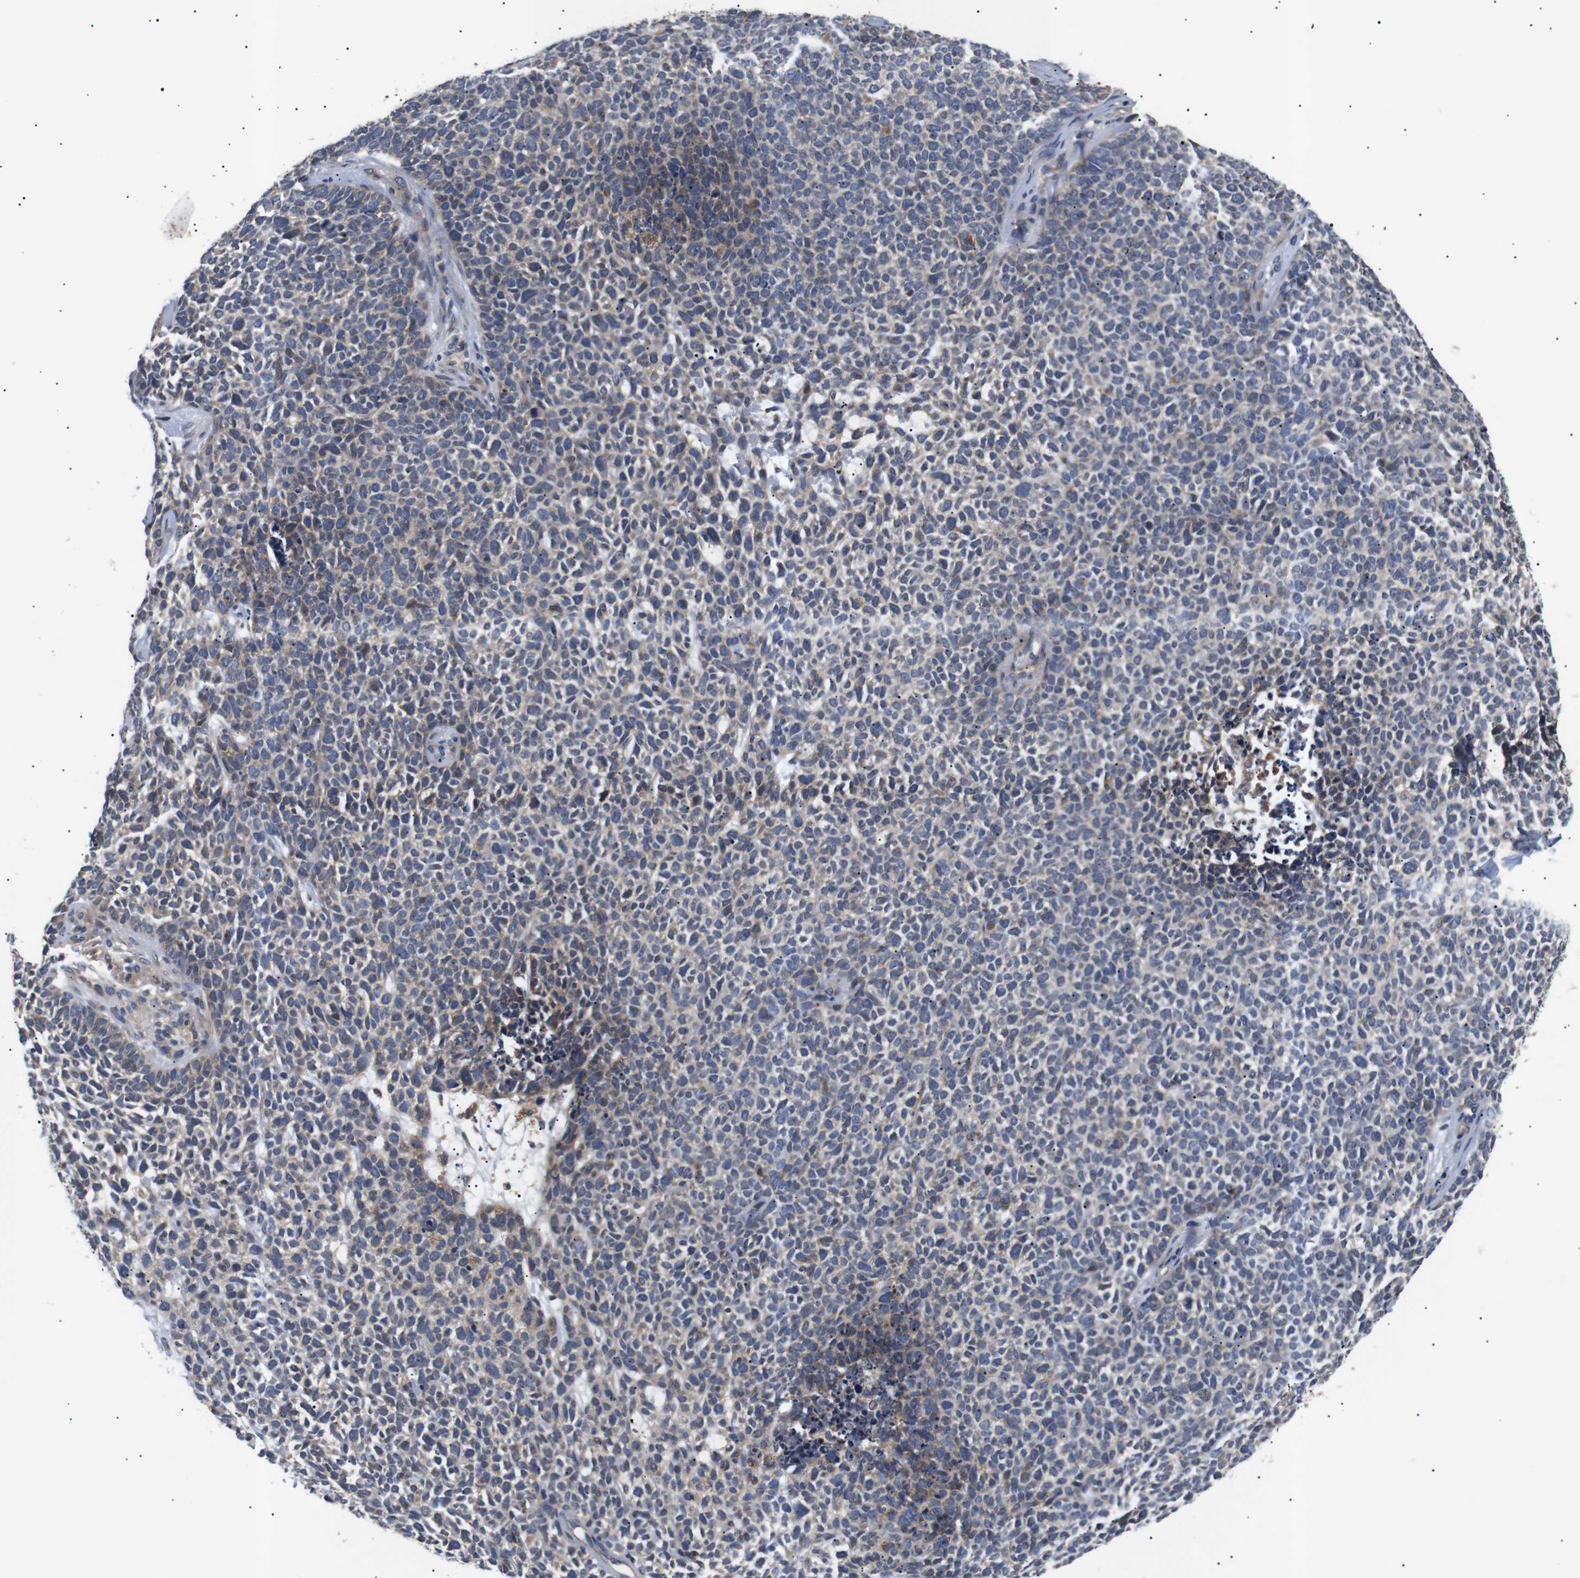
{"staining": {"intensity": "weak", "quantity": "25%-75%", "location": "cytoplasmic/membranous"}, "tissue": "skin cancer", "cell_type": "Tumor cells", "image_type": "cancer", "snomed": [{"axis": "morphology", "description": "Basal cell carcinoma"}, {"axis": "topography", "description": "Skin"}], "caption": "The photomicrograph shows immunohistochemical staining of skin cancer. There is weak cytoplasmic/membranous staining is seen in approximately 25%-75% of tumor cells.", "gene": "RIPK1", "patient": {"sex": "female", "age": 84}}